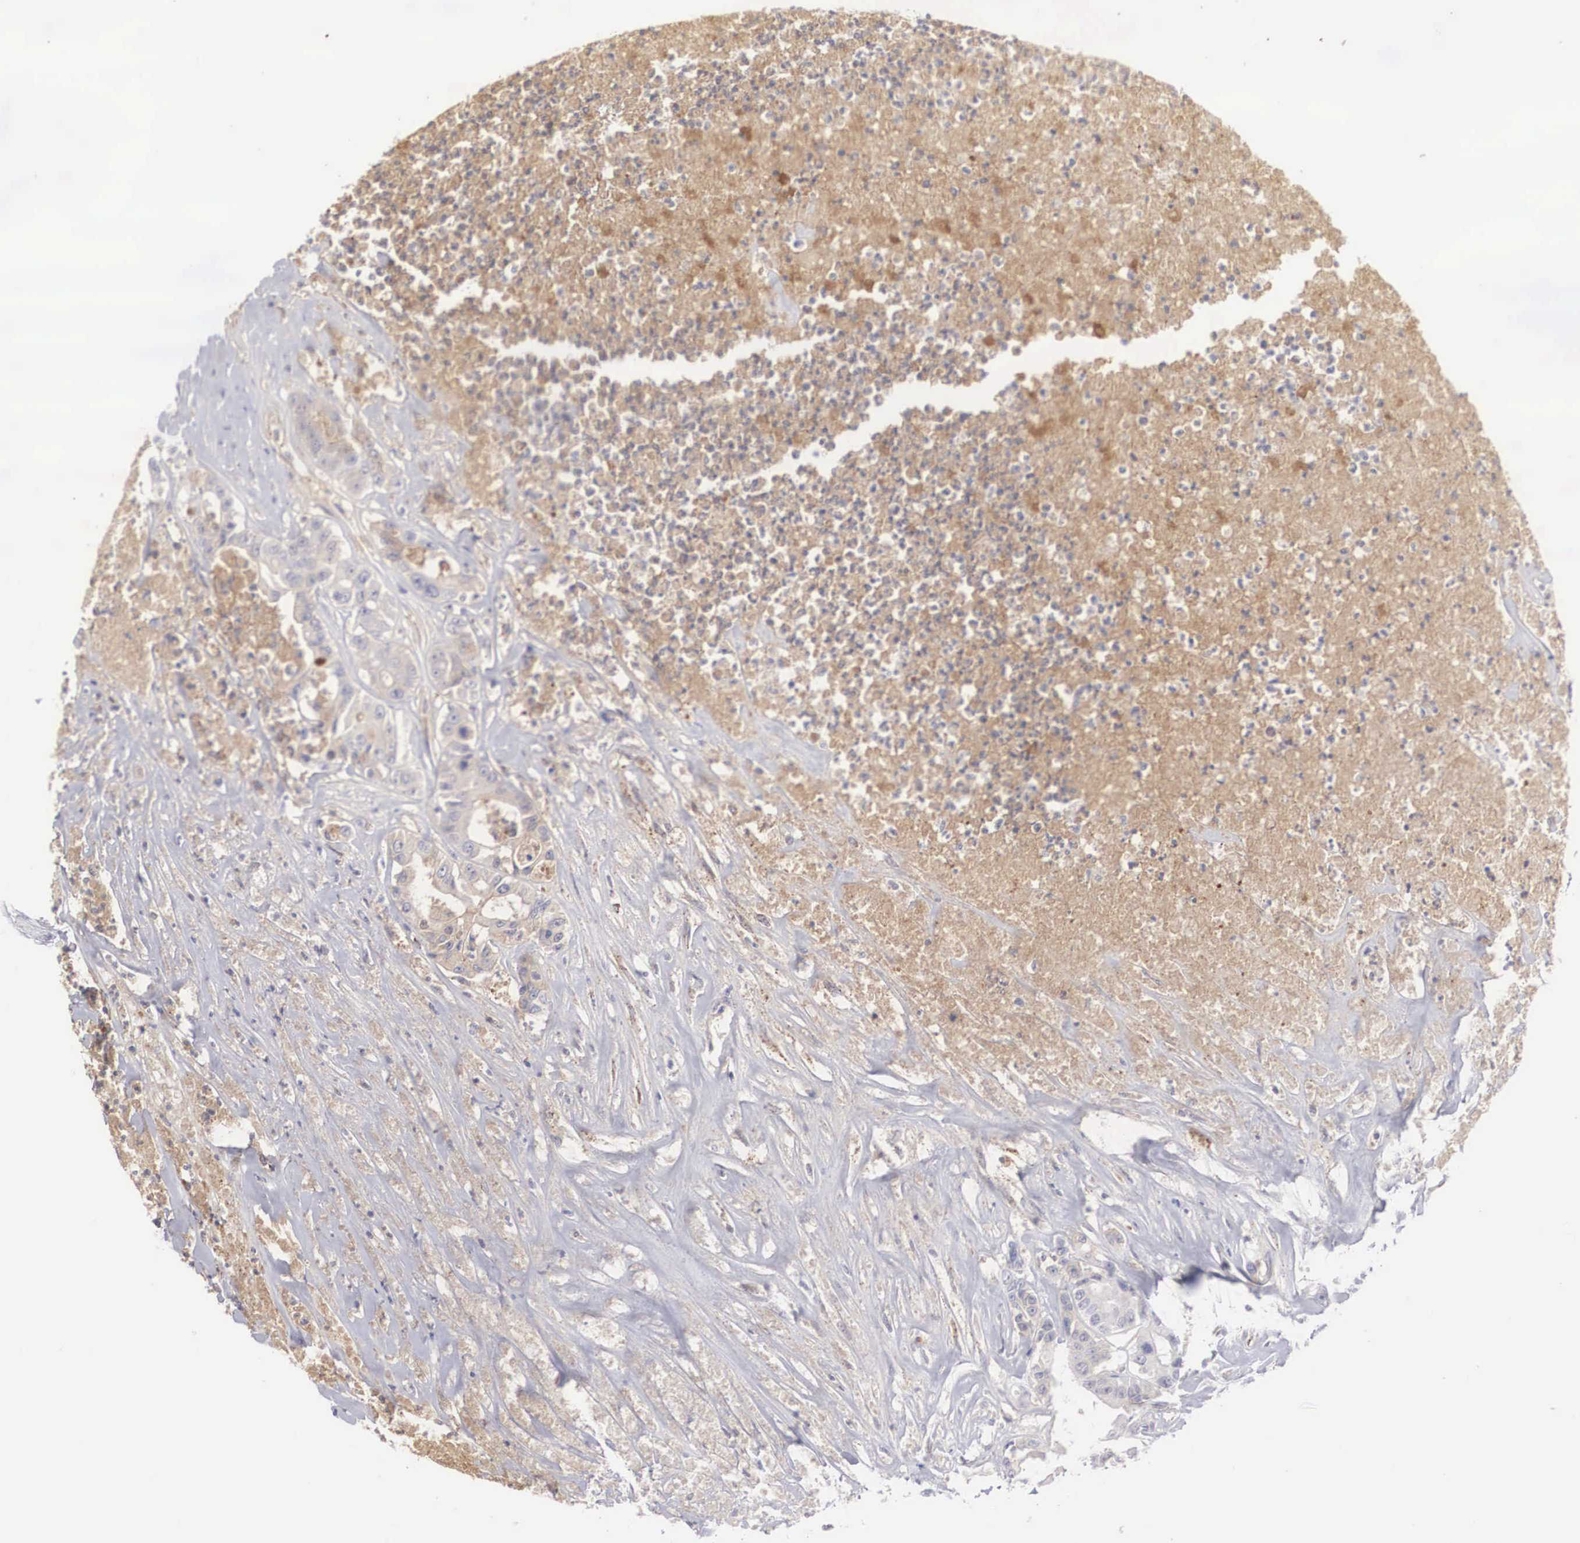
{"staining": {"intensity": "weak", "quantity": "<25%", "location": "cytoplasmic/membranous,nuclear"}, "tissue": "colorectal cancer", "cell_type": "Tumor cells", "image_type": "cancer", "snomed": [{"axis": "morphology", "description": "Adenocarcinoma, NOS"}, {"axis": "topography", "description": "Colon"}], "caption": "Immunohistochemical staining of colorectal adenocarcinoma demonstrates no significant positivity in tumor cells. (Stains: DAB immunohistochemistry (IHC) with hematoxylin counter stain, Microscopy: brightfield microscopy at high magnification).", "gene": "RBPJ", "patient": {"sex": "female", "age": 70}}